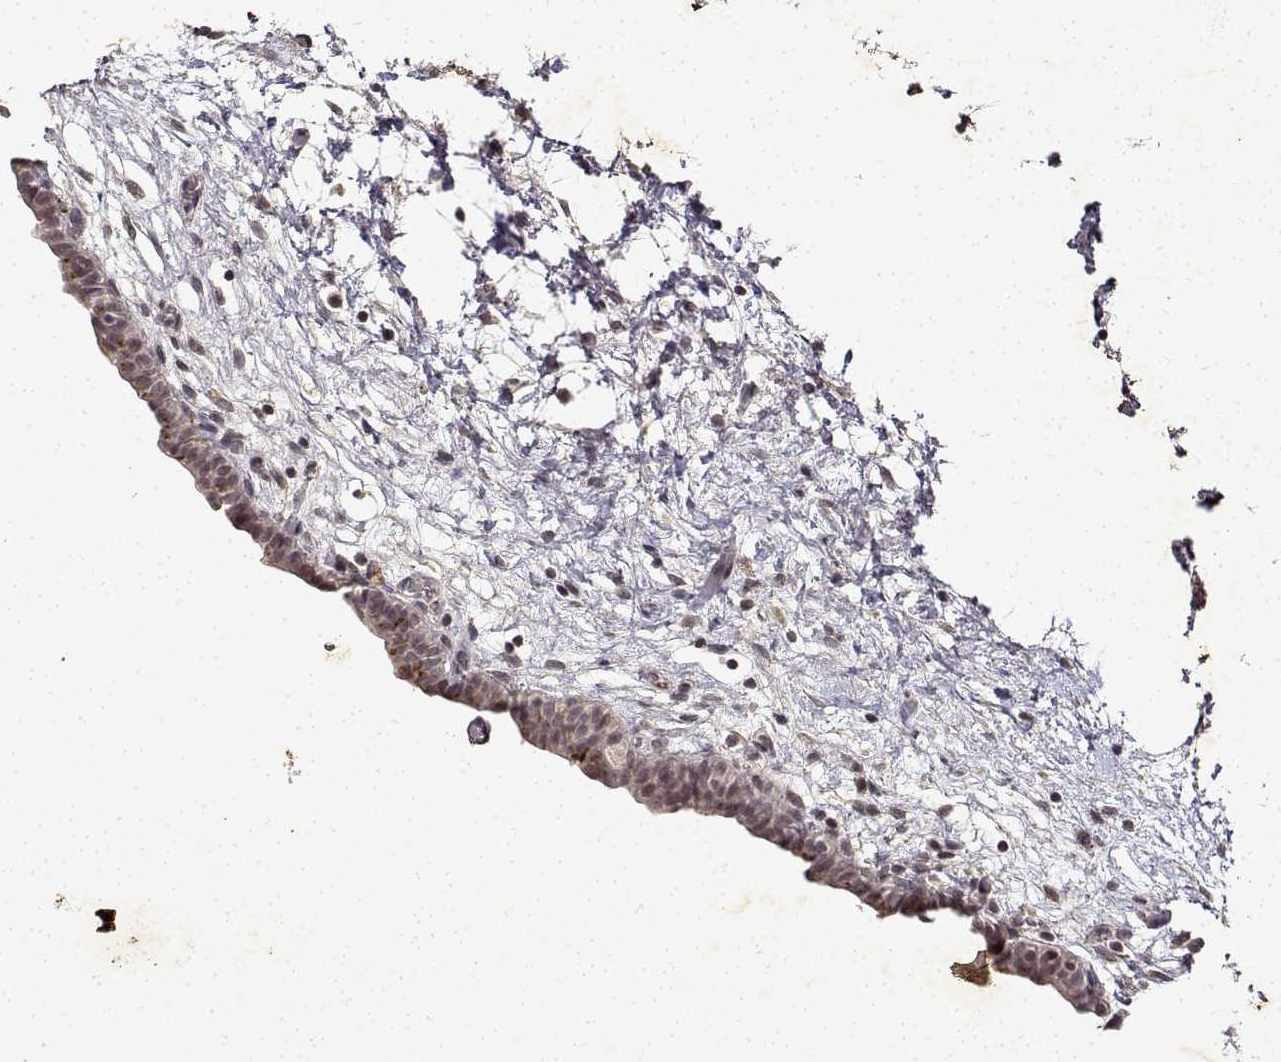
{"staining": {"intensity": "weak", "quantity": "<25%", "location": "cytoplasmic/membranous"}, "tissue": "urinary bladder", "cell_type": "Urothelial cells", "image_type": "normal", "snomed": [{"axis": "morphology", "description": "Normal tissue, NOS"}, {"axis": "topography", "description": "Urinary bladder"}], "caption": "DAB (3,3'-diaminobenzidine) immunohistochemical staining of benign urinary bladder shows no significant positivity in urothelial cells.", "gene": "BDNF", "patient": {"sex": "male", "age": 69}}